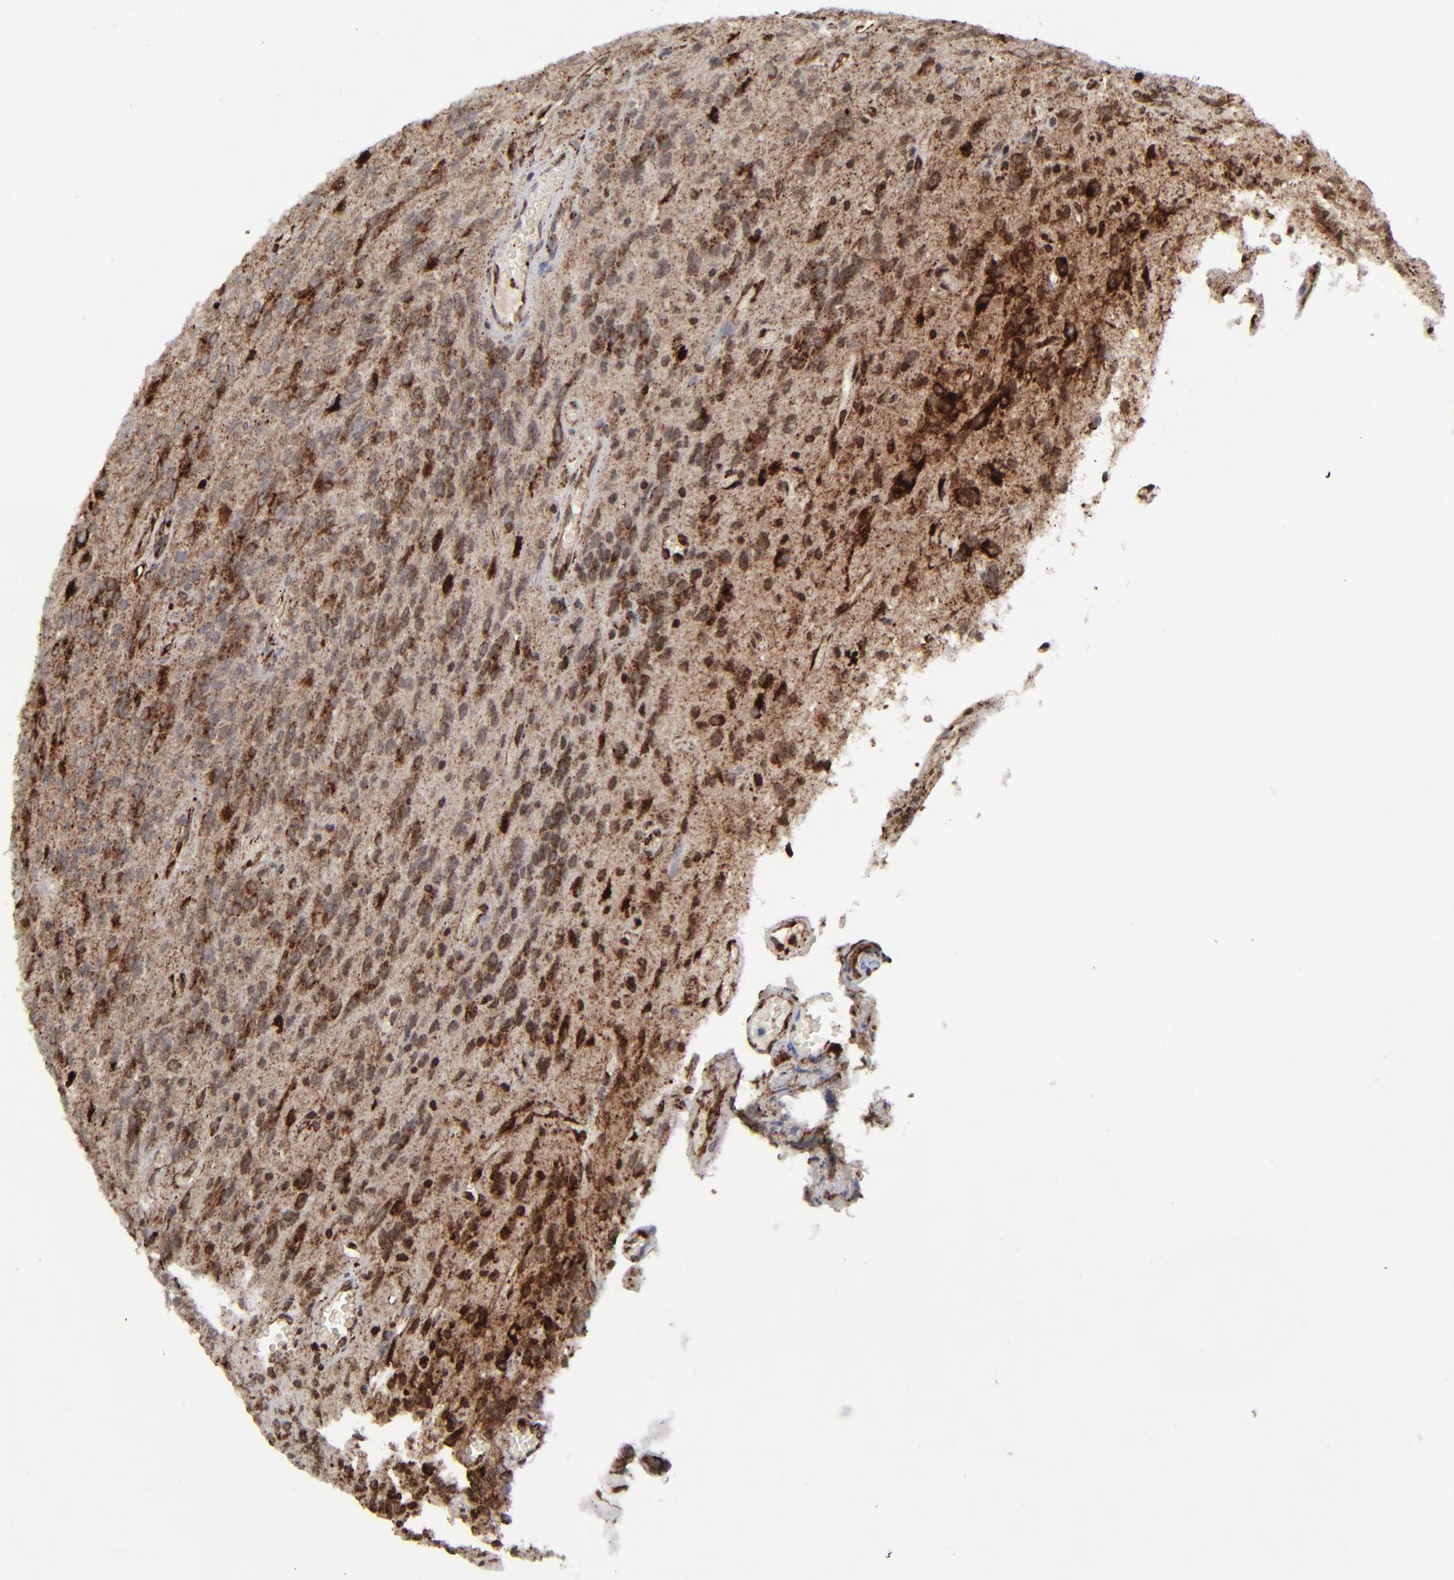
{"staining": {"intensity": "strong", "quantity": ">75%", "location": "cytoplasmic/membranous,nuclear"}, "tissue": "glioma", "cell_type": "Tumor cells", "image_type": "cancer", "snomed": [{"axis": "morphology", "description": "Glioma, malignant, Low grade"}, {"axis": "topography", "description": "Brain"}], "caption": "This photomicrograph displays glioma stained with immunohistochemistry to label a protein in brown. The cytoplasmic/membranous and nuclear of tumor cells show strong positivity for the protein. Nuclei are counter-stained blue.", "gene": "SPARC", "patient": {"sex": "female", "age": 15}}